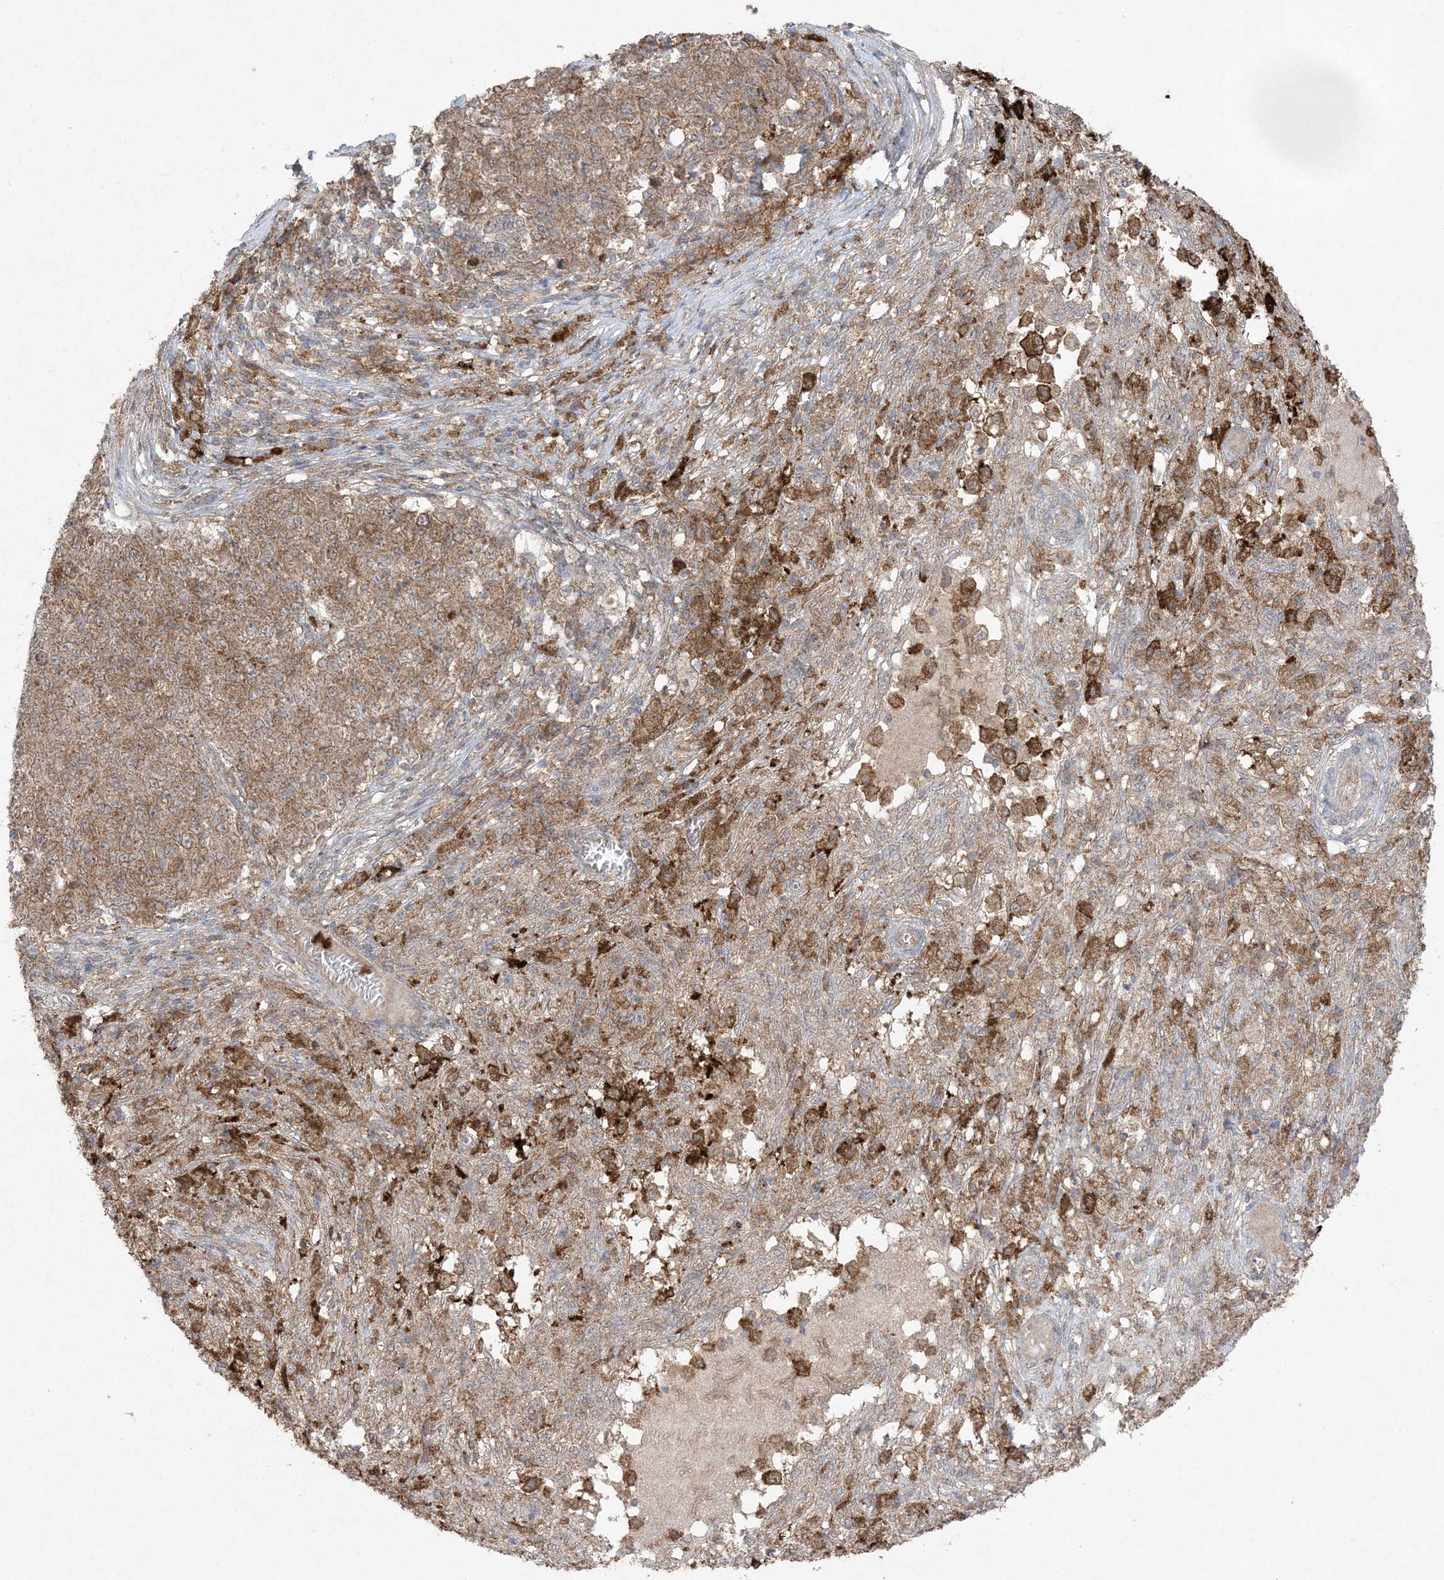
{"staining": {"intensity": "moderate", "quantity": ">75%", "location": "cytoplasmic/membranous"}, "tissue": "ovarian cancer", "cell_type": "Tumor cells", "image_type": "cancer", "snomed": [{"axis": "morphology", "description": "Carcinoma, endometroid"}, {"axis": "topography", "description": "Ovary"}], "caption": "There is medium levels of moderate cytoplasmic/membranous staining in tumor cells of endometroid carcinoma (ovarian), as demonstrated by immunohistochemical staining (brown color).", "gene": "UBE2C", "patient": {"sex": "female", "age": 42}}